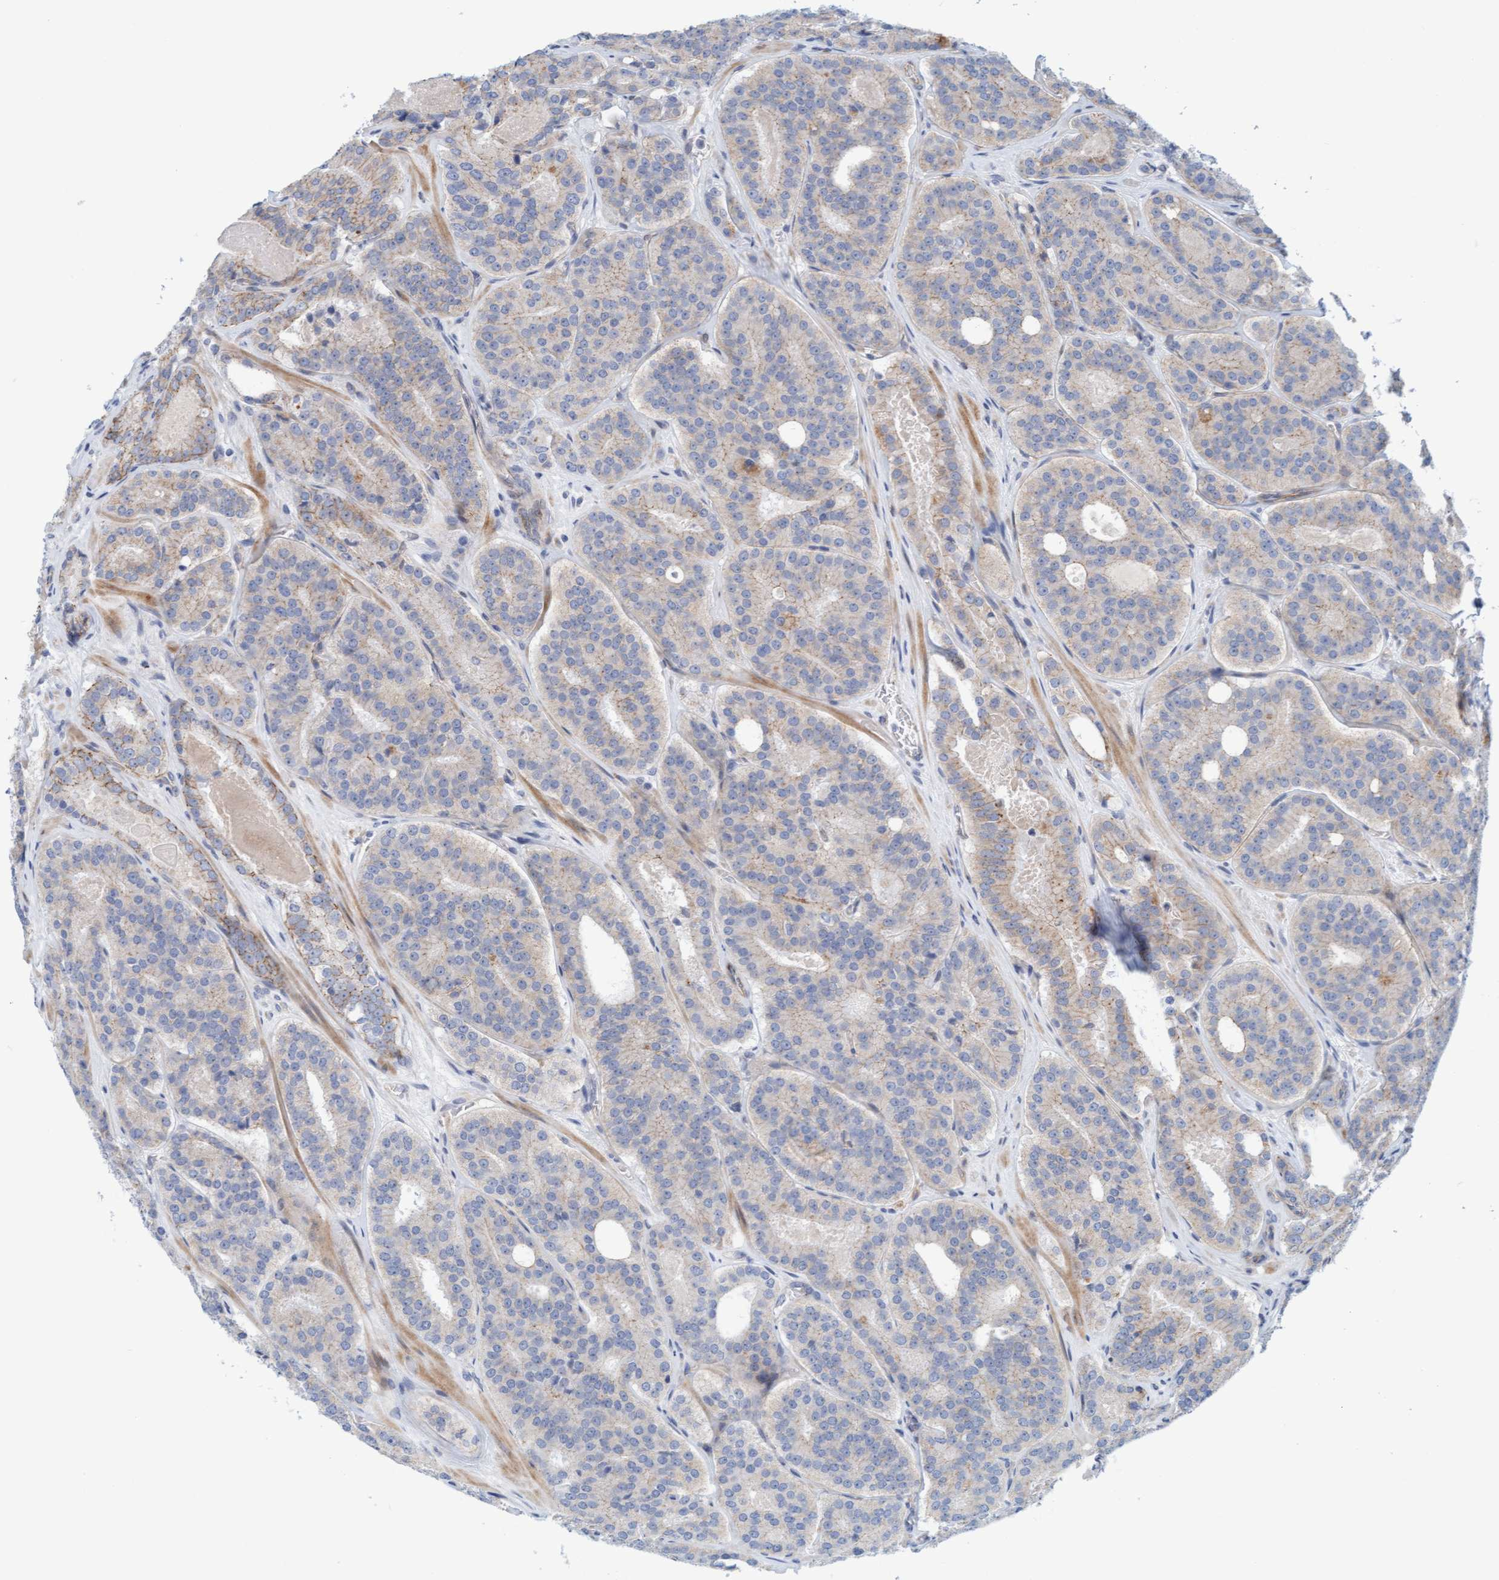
{"staining": {"intensity": "weak", "quantity": "<25%", "location": "cytoplasmic/membranous"}, "tissue": "prostate cancer", "cell_type": "Tumor cells", "image_type": "cancer", "snomed": [{"axis": "morphology", "description": "Adenocarcinoma, High grade"}, {"axis": "topography", "description": "Prostate"}], "caption": "Protein analysis of adenocarcinoma (high-grade) (prostate) displays no significant positivity in tumor cells.", "gene": "KRBA2", "patient": {"sex": "male", "age": 60}}